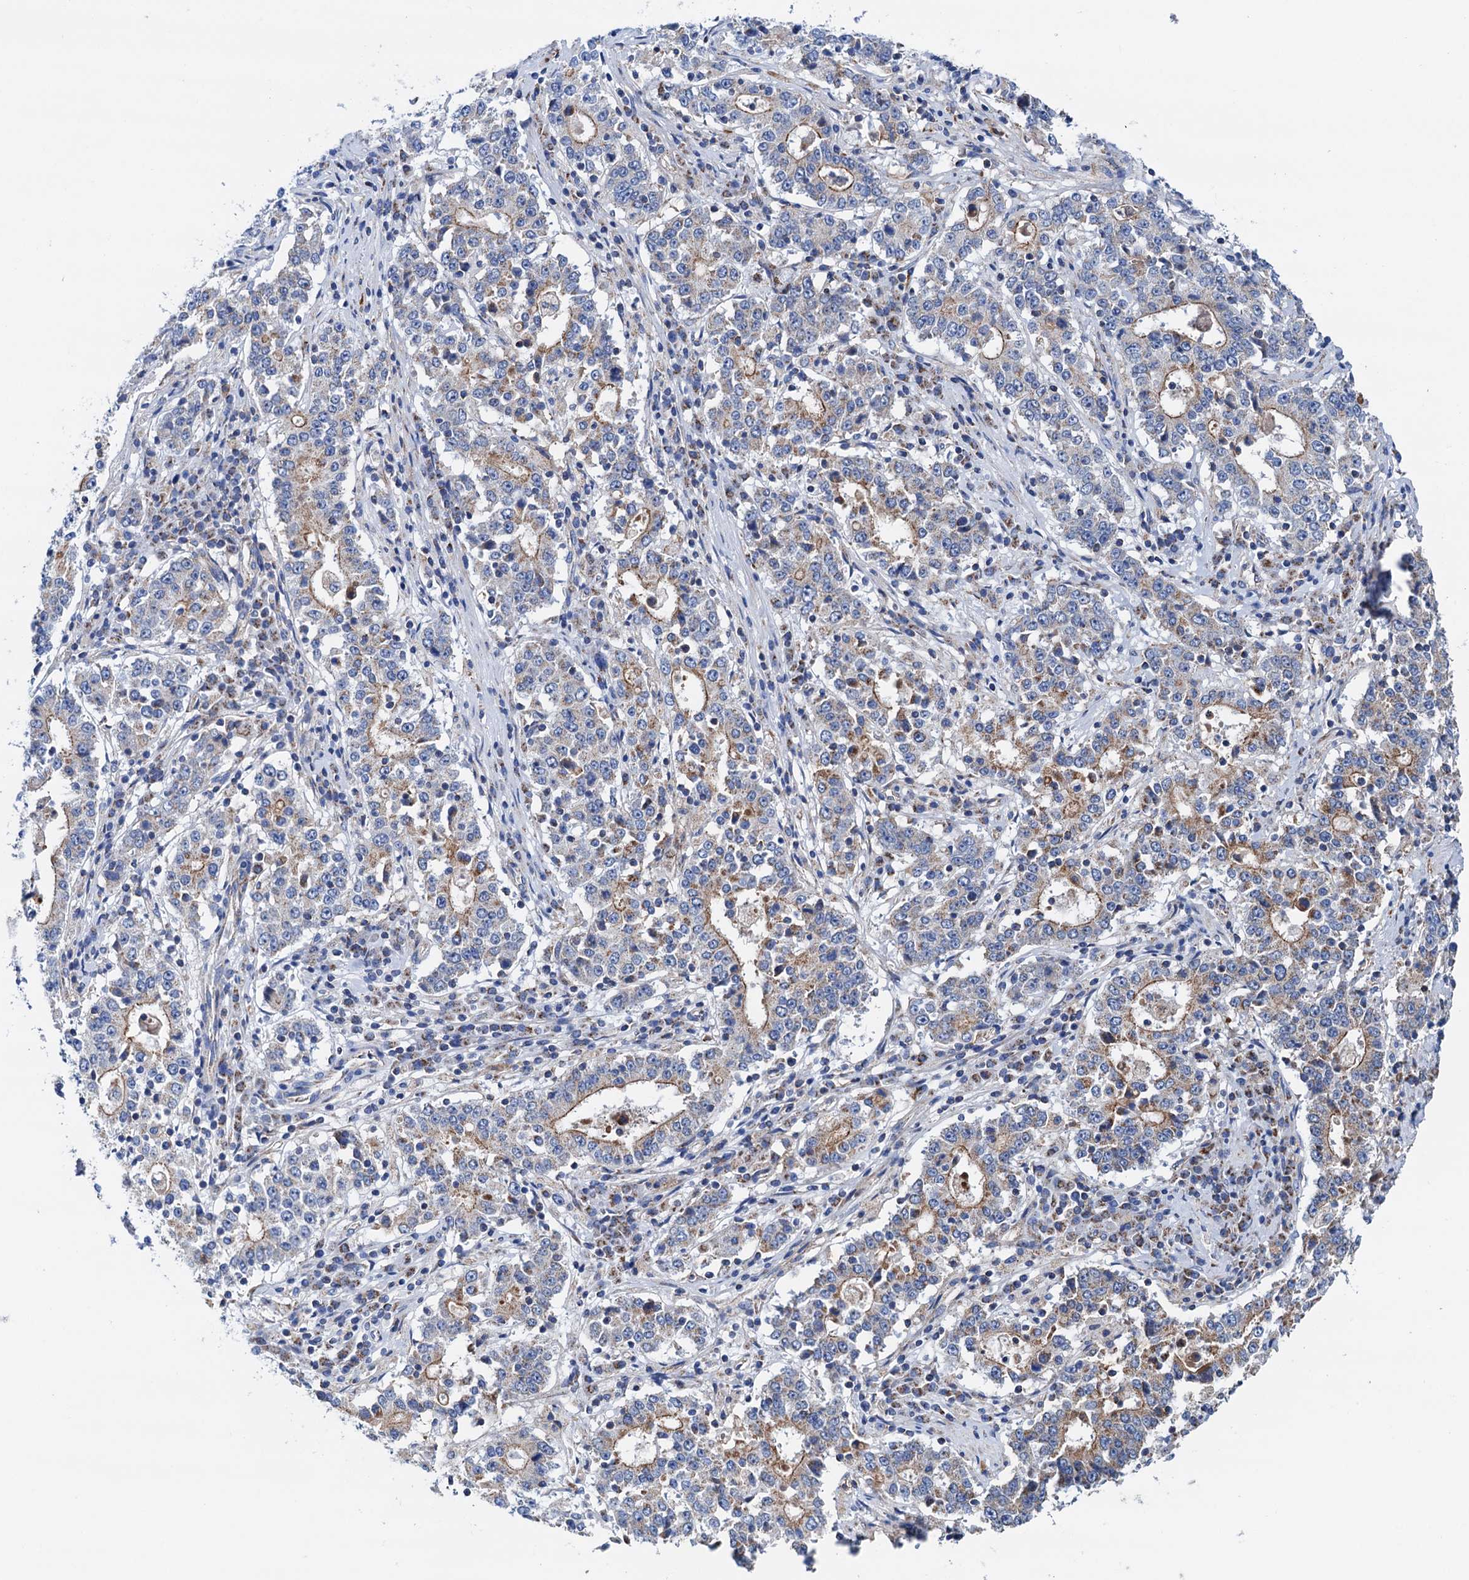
{"staining": {"intensity": "moderate", "quantity": "<25%", "location": "cytoplasmic/membranous"}, "tissue": "stomach cancer", "cell_type": "Tumor cells", "image_type": "cancer", "snomed": [{"axis": "morphology", "description": "Adenocarcinoma, NOS"}, {"axis": "topography", "description": "Stomach"}], "caption": "Protein expression analysis of stomach cancer (adenocarcinoma) reveals moderate cytoplasmic/membranous staining in about <25% of tumor cells. The staining is performed using DAB brown chromogen to label protein expression. The nuclei are counter-stained blue using hematoxylin.", "gene": "RASSF9", "patient": {"sex": "male", "age": 59}}